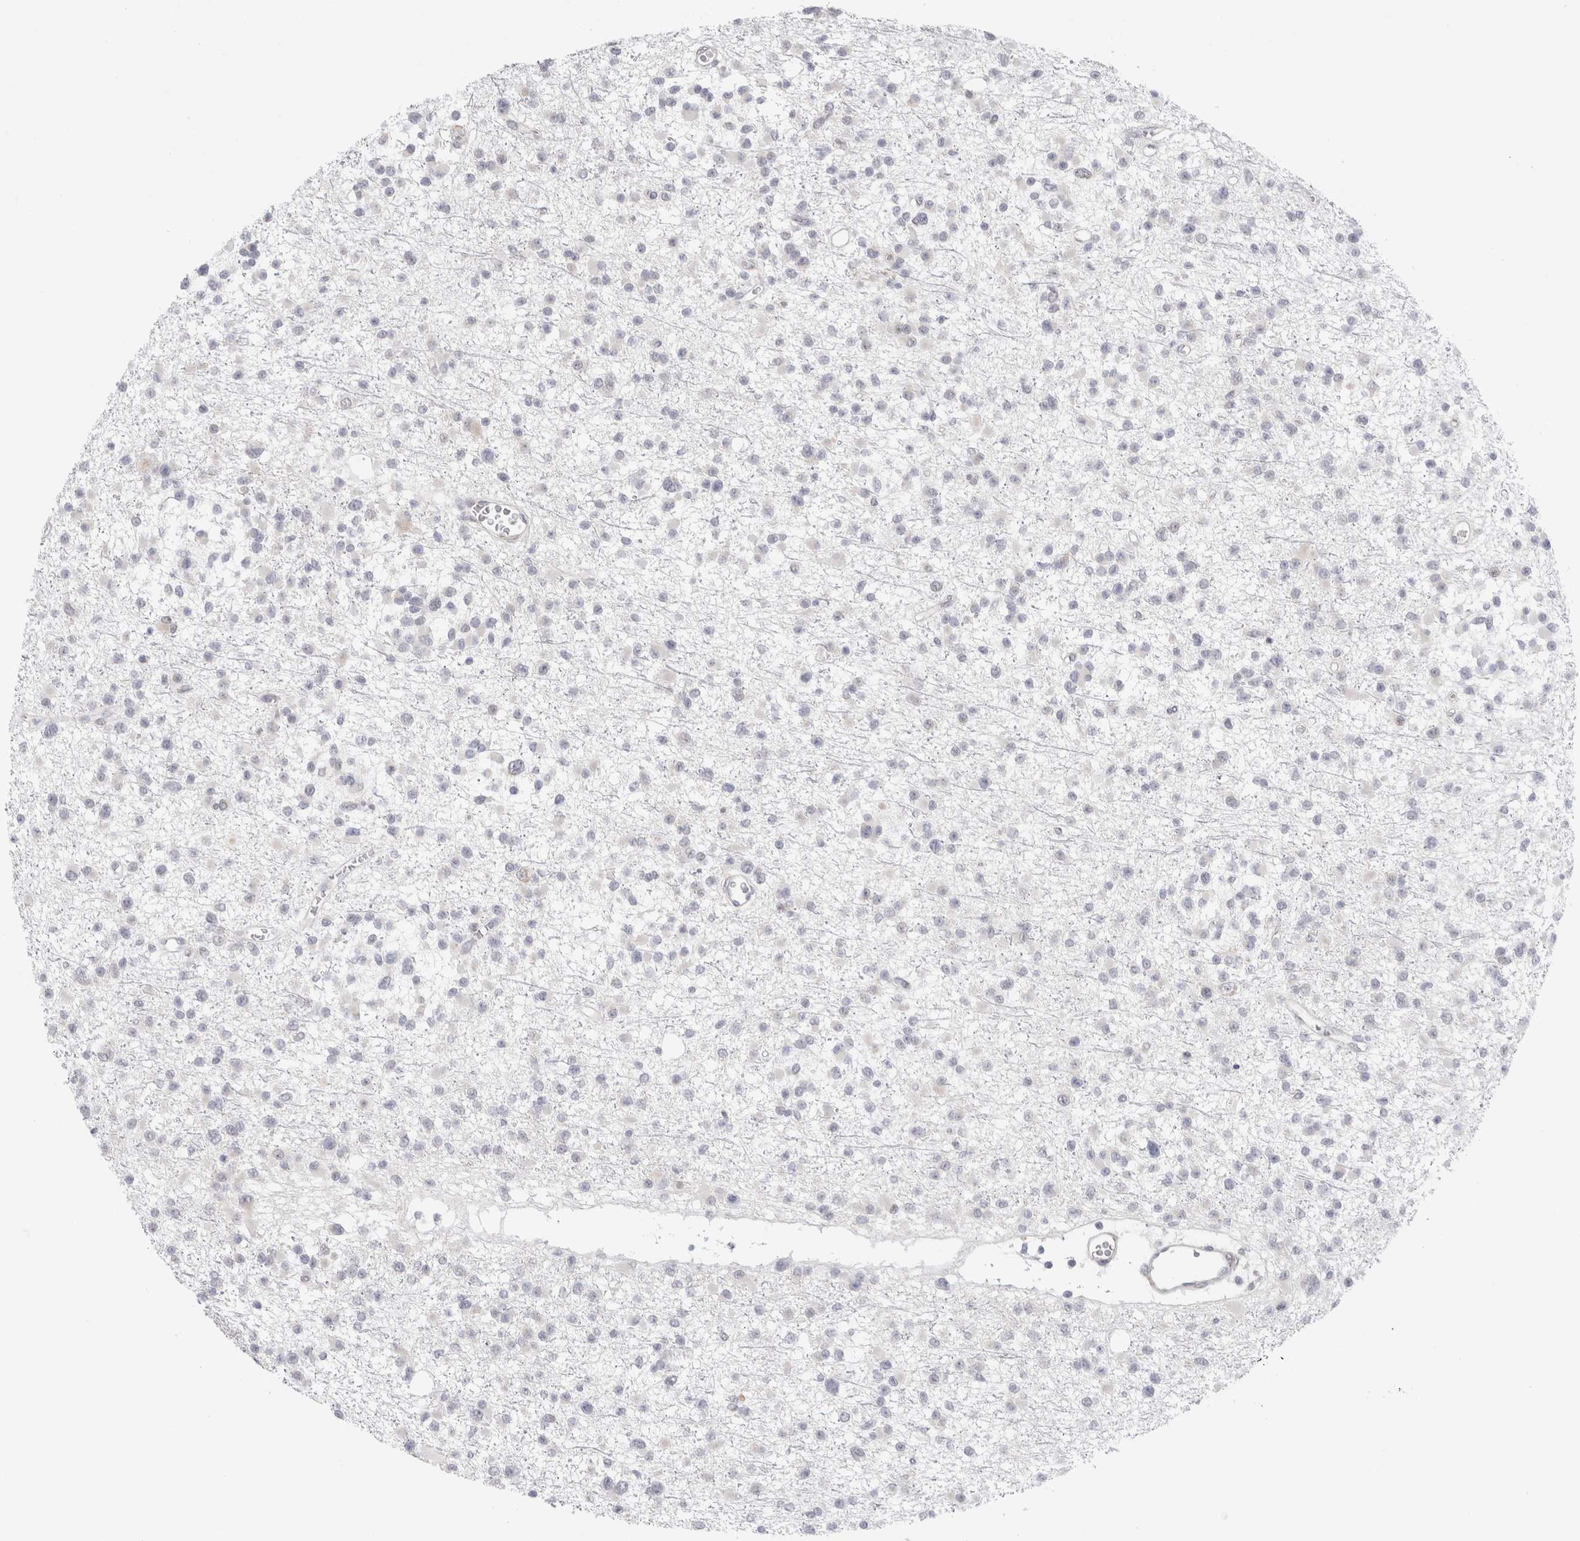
{"staining": {"intensity": "negative", "quantity": "none", "location": "none"}, "tissue": "glioma", "cell_type": "Tumor cells", "image_type": "cancer", "snomed": [{"axis": "morphology", "description": "Glioma, malignant, Low grade"}, {"axis": "topography", "description": "Brain"}], "caption": "Human glioma stained for a protein using IHC displays no positivity in tumor cells.", "gene": "TRMT1L", "patient": {"sex": "female", "age": 22}}